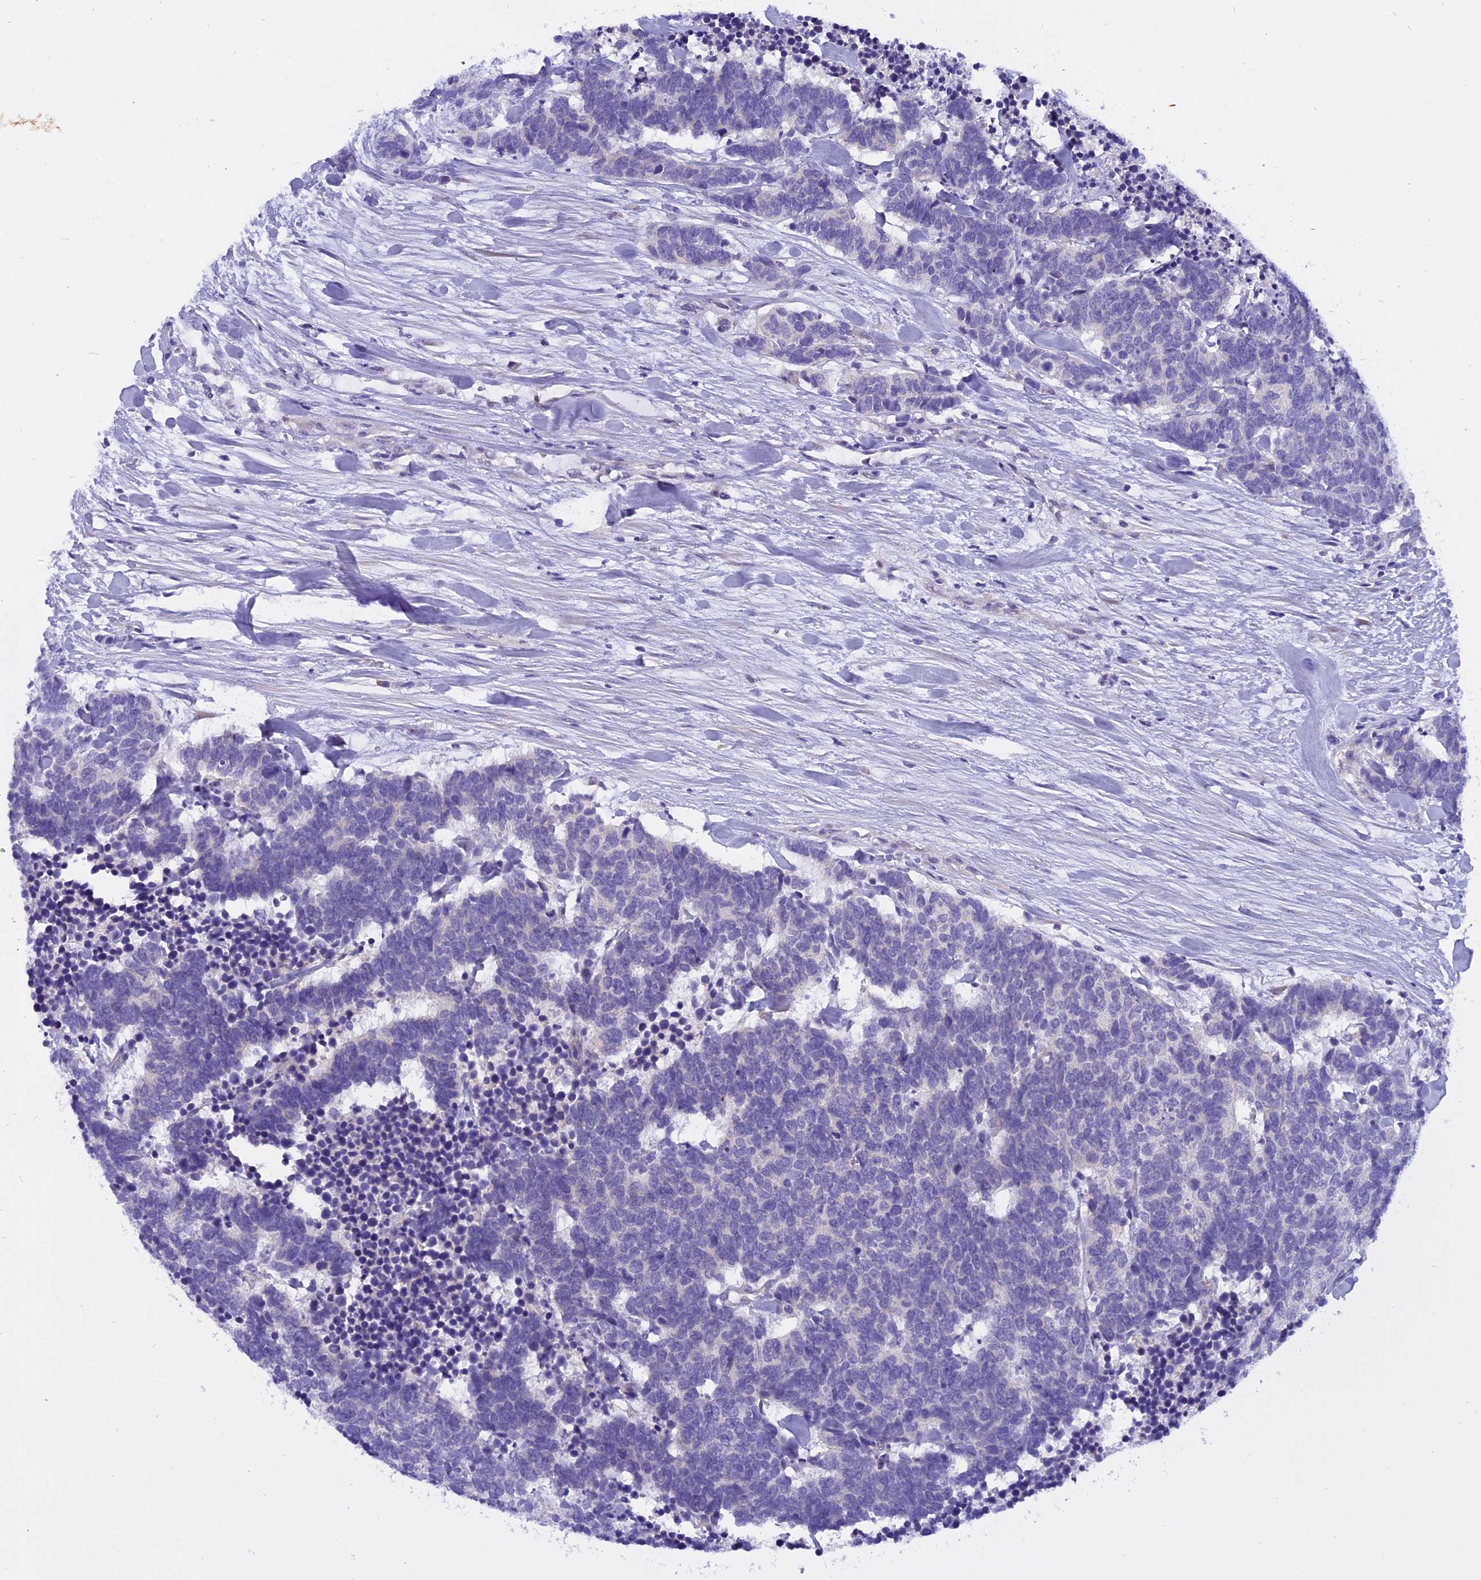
{"staining": {"intensity": "negative", "quantity": "none", "location": "none"}, "tissue": "carcinoid", "cell_type": "Tumor cells", "image_type": "cancer", "snomed": [{"axis": "morphology", "description": "Carcinoma, NOS"}, {"axis": "morphology", "description": "Carcinoid, malignant, NOS"}, {"axis": "topography", "description": "Urinary bladder"}], "caption": "DAB immunohistochemical staining of human carcinoid reveals no significant staining in tumor cells.", "gene": "TRIM3", "patient": {"sex": "male", "age": 57}}